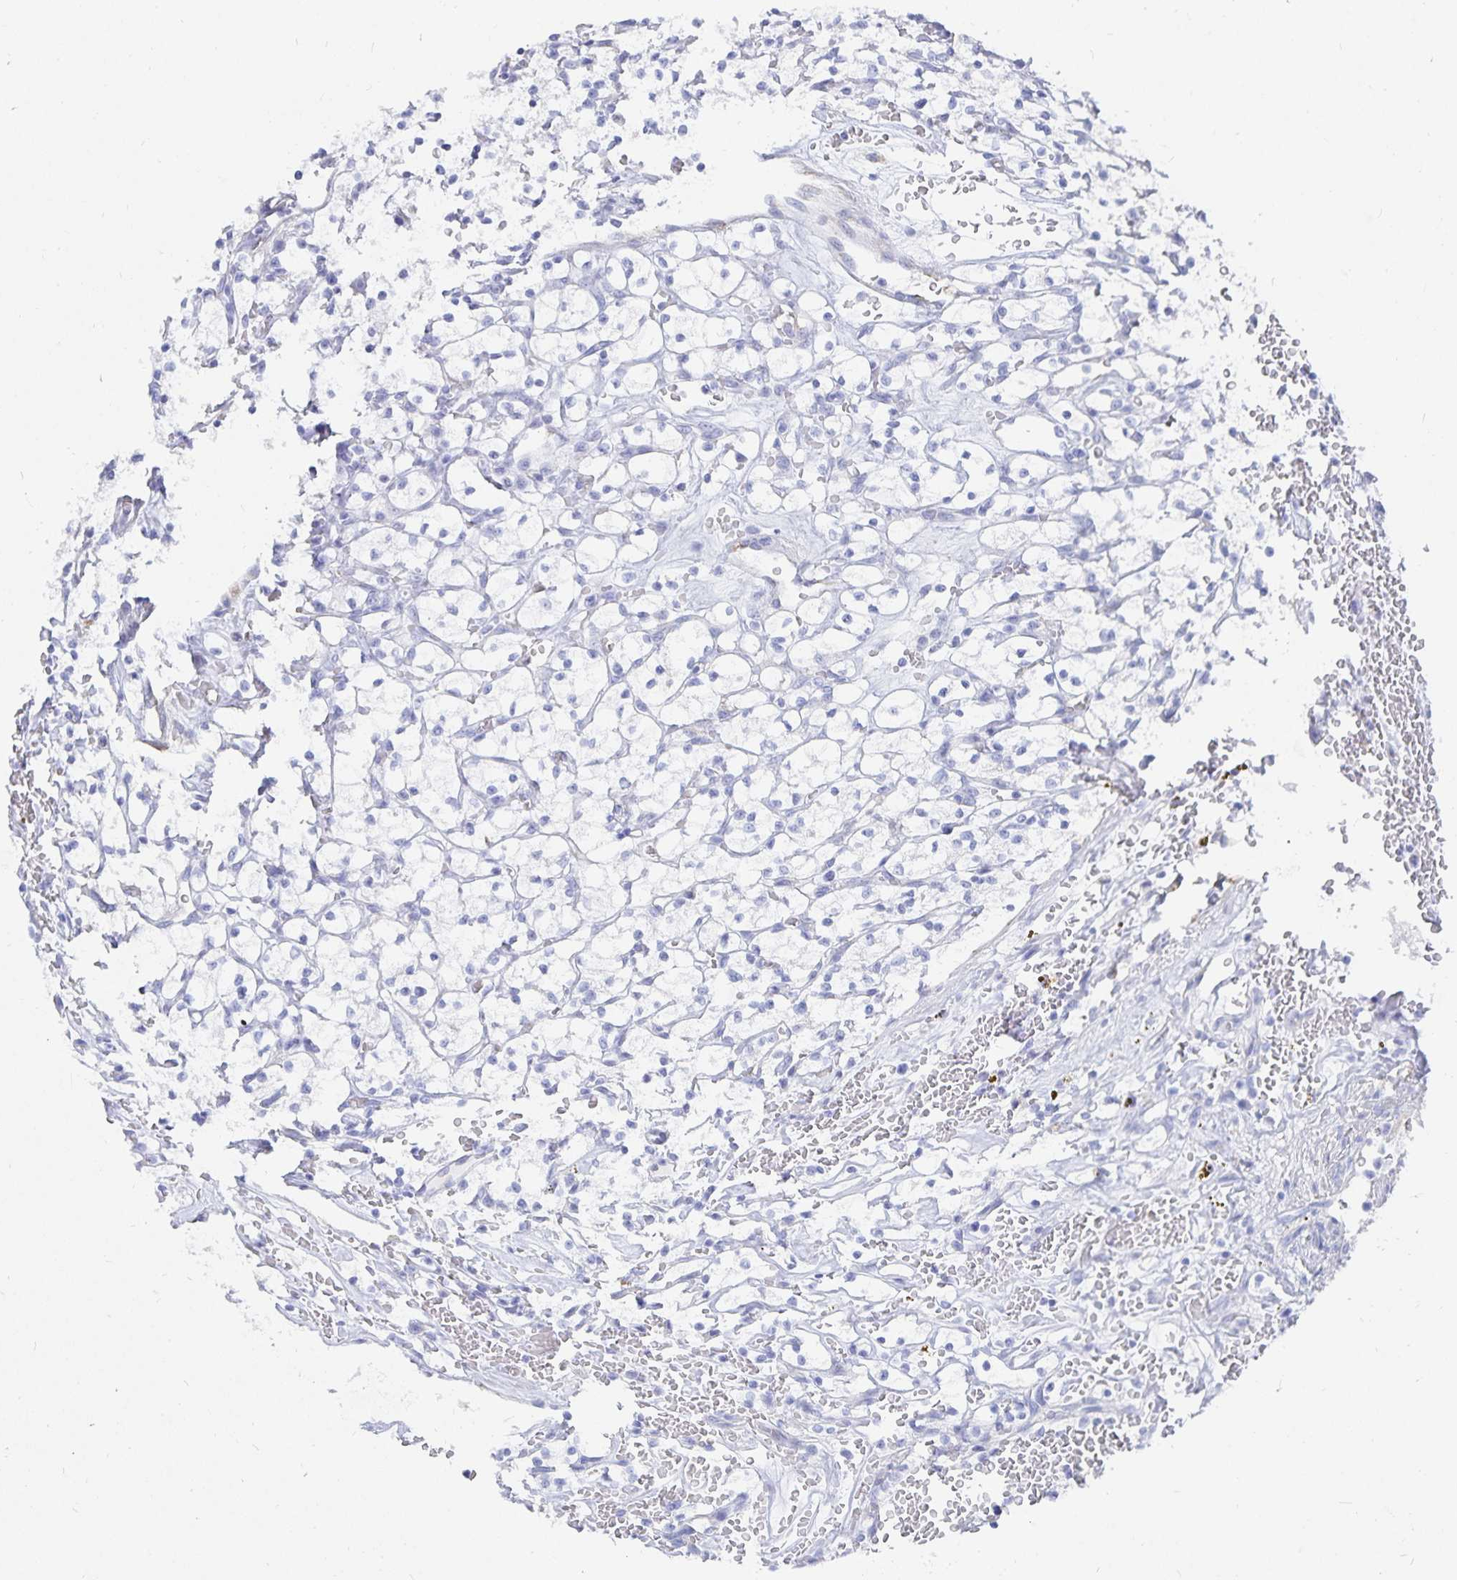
{"staining": {"intensity": "negative", "quantity": "none", "location": "none"}, "tissue": "renal cancer", "cell_type": "Tumor cells", "image_type": "cancer", "snomed": [{"axis": "morphology", "description": "Adenocarcinoma, NOS"}, {"axis": "topography", "description": "Kidney"}], "caption": "The immunohistochemistry histopathology image has no significant positivity in tumor cells of adenocarcinoma (renal) tissue.", "gene": "INSL5", "patient": {"sex": "female", "age": 64}}